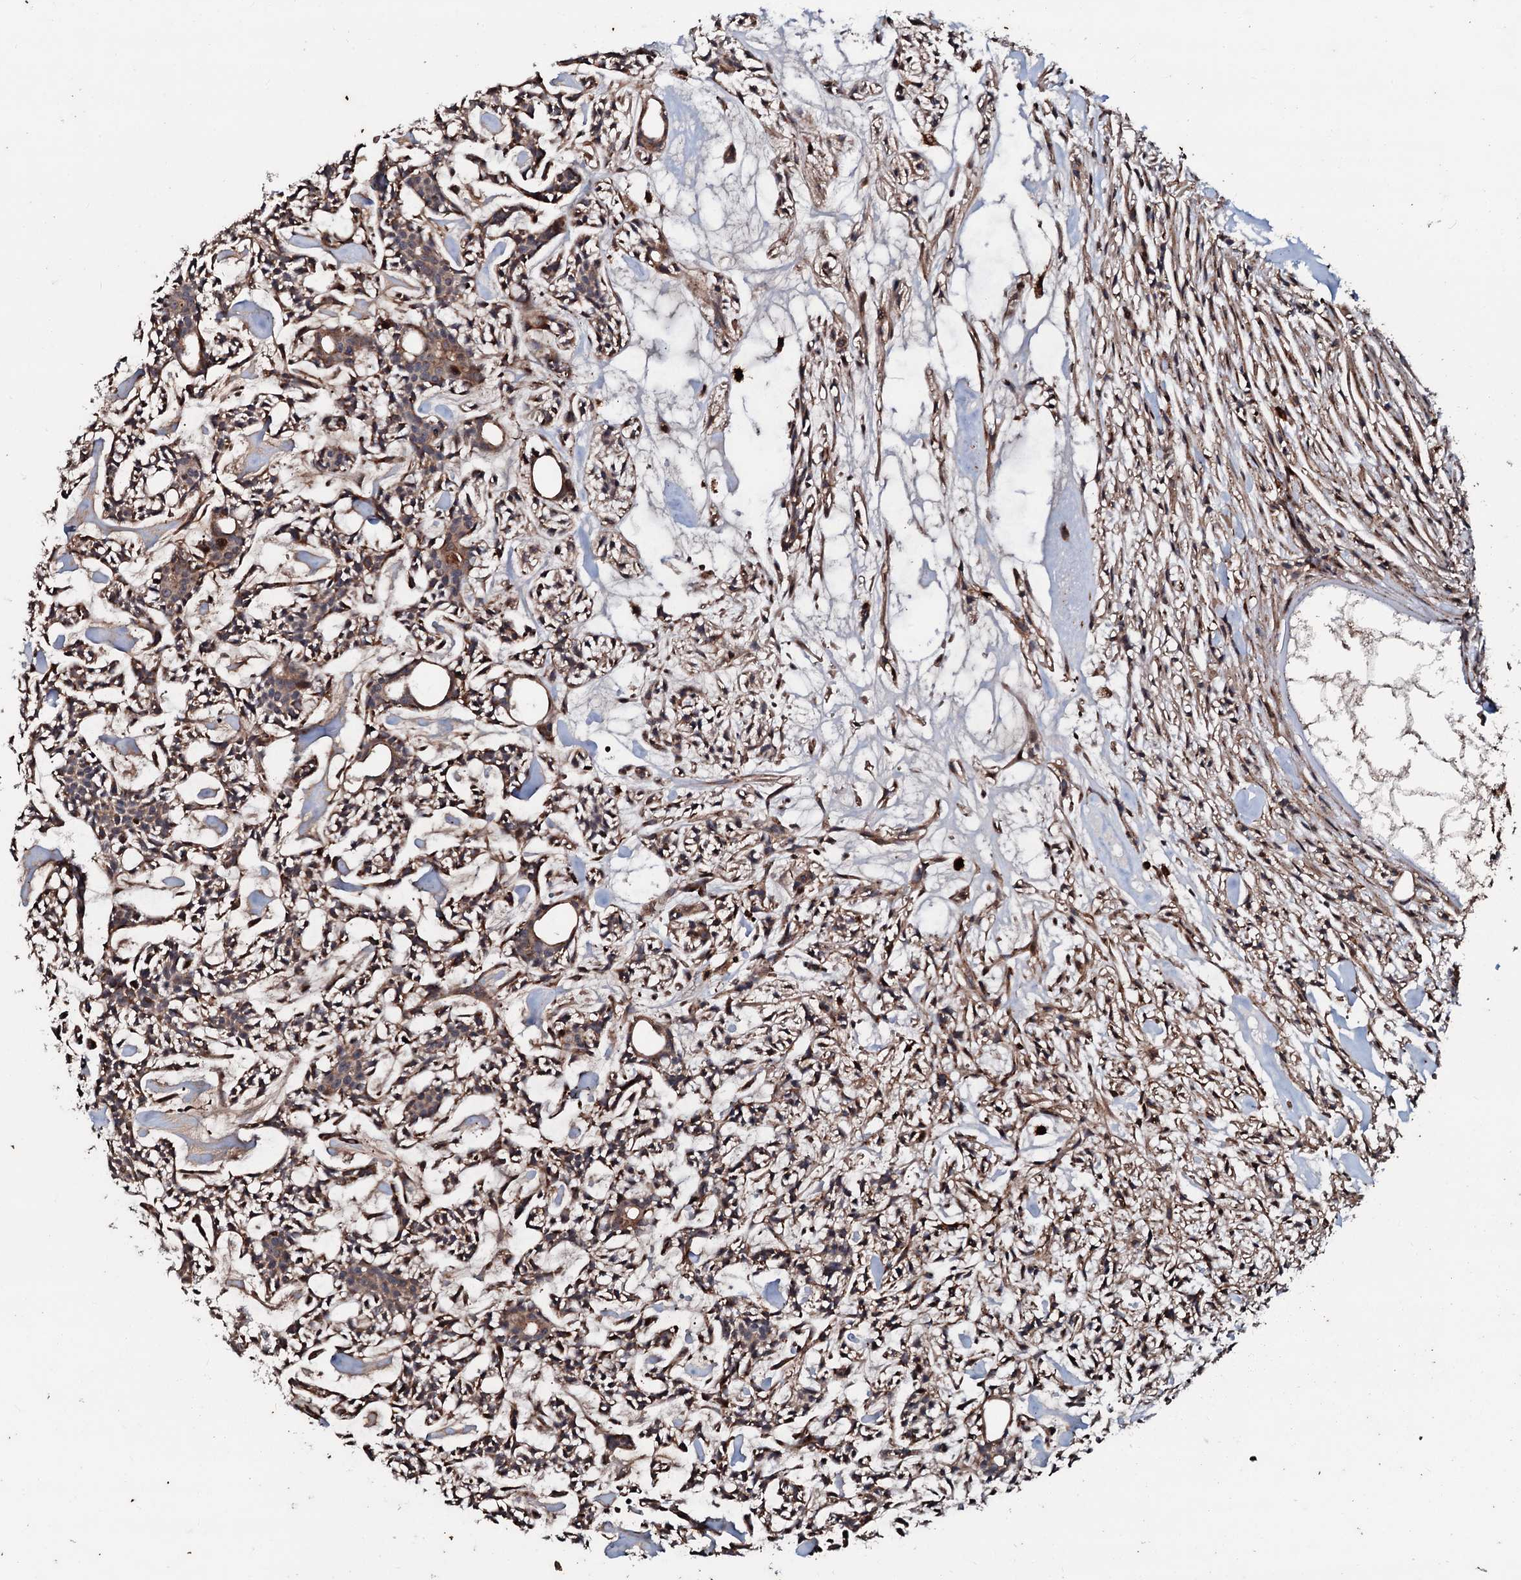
{"staining": {"intensity": "moderate", "quantity": ">75%", "location": "cytoplasmic/membranous"}, "tissue": "head and neck cancer", "cell_type": "Tumor cells", "image_type": "cancer", "snomed": [{"axis": "morphology", "description": "Adenocarcinoma, NOS"}, {"axis": "topography", "description": "Salivary gland"}, {"axis": "topography", "description": "Head-Neck"}], "caption": "Immunohistochemical staining of human head and neck cancer shows medium levels of moderate cytoplasmic/membranous protein staining in about >75% of tumor cells.", "gene": "SDHAF2", "patient": {"sex": "male", "age": 55}}